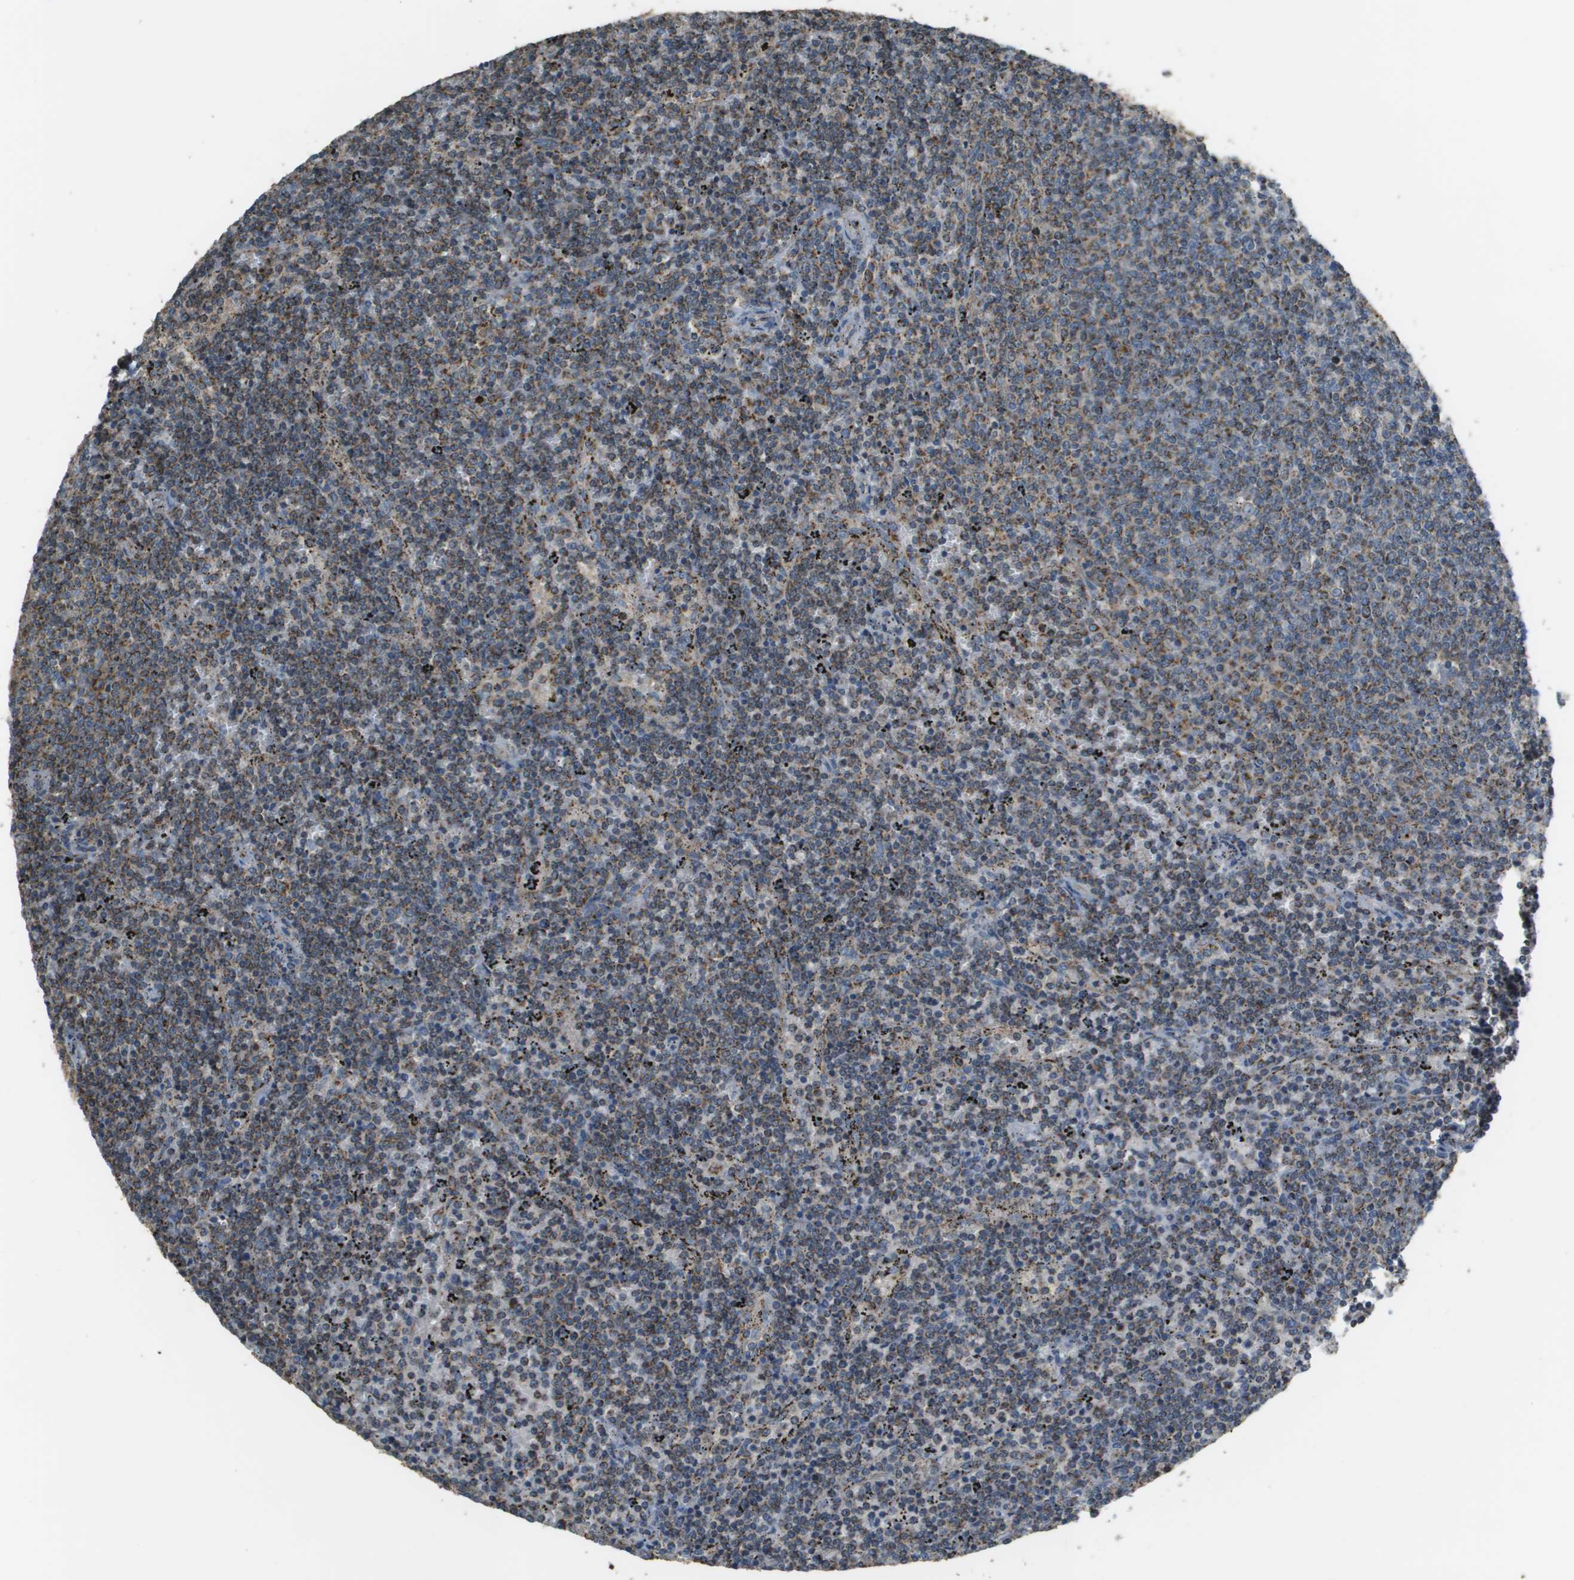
{"staining": {"intensity": "weak", "quantity": "25%-75%", "location": "cytoplasmic/membranous"}, "tissue": "lymphoma", "cell_type": "Tumor cells", "image_type": "cancer", "snomed": [{"axis": "morphology", "description": "Malignant lymphoma, non-Hodgkin's type, Low grade"}, {"axis": "topography", "description": "Spleen"}], "caption": "Human malignant lymphoma, non-Hodgkin's type (low-grade) stained with a brown dye reveals weak cytoplasmic/membranous positive staining in approximately 25%-75% of tumor cells.", "gene": "FH", "patient": {"sex": "female", "age": 50}}